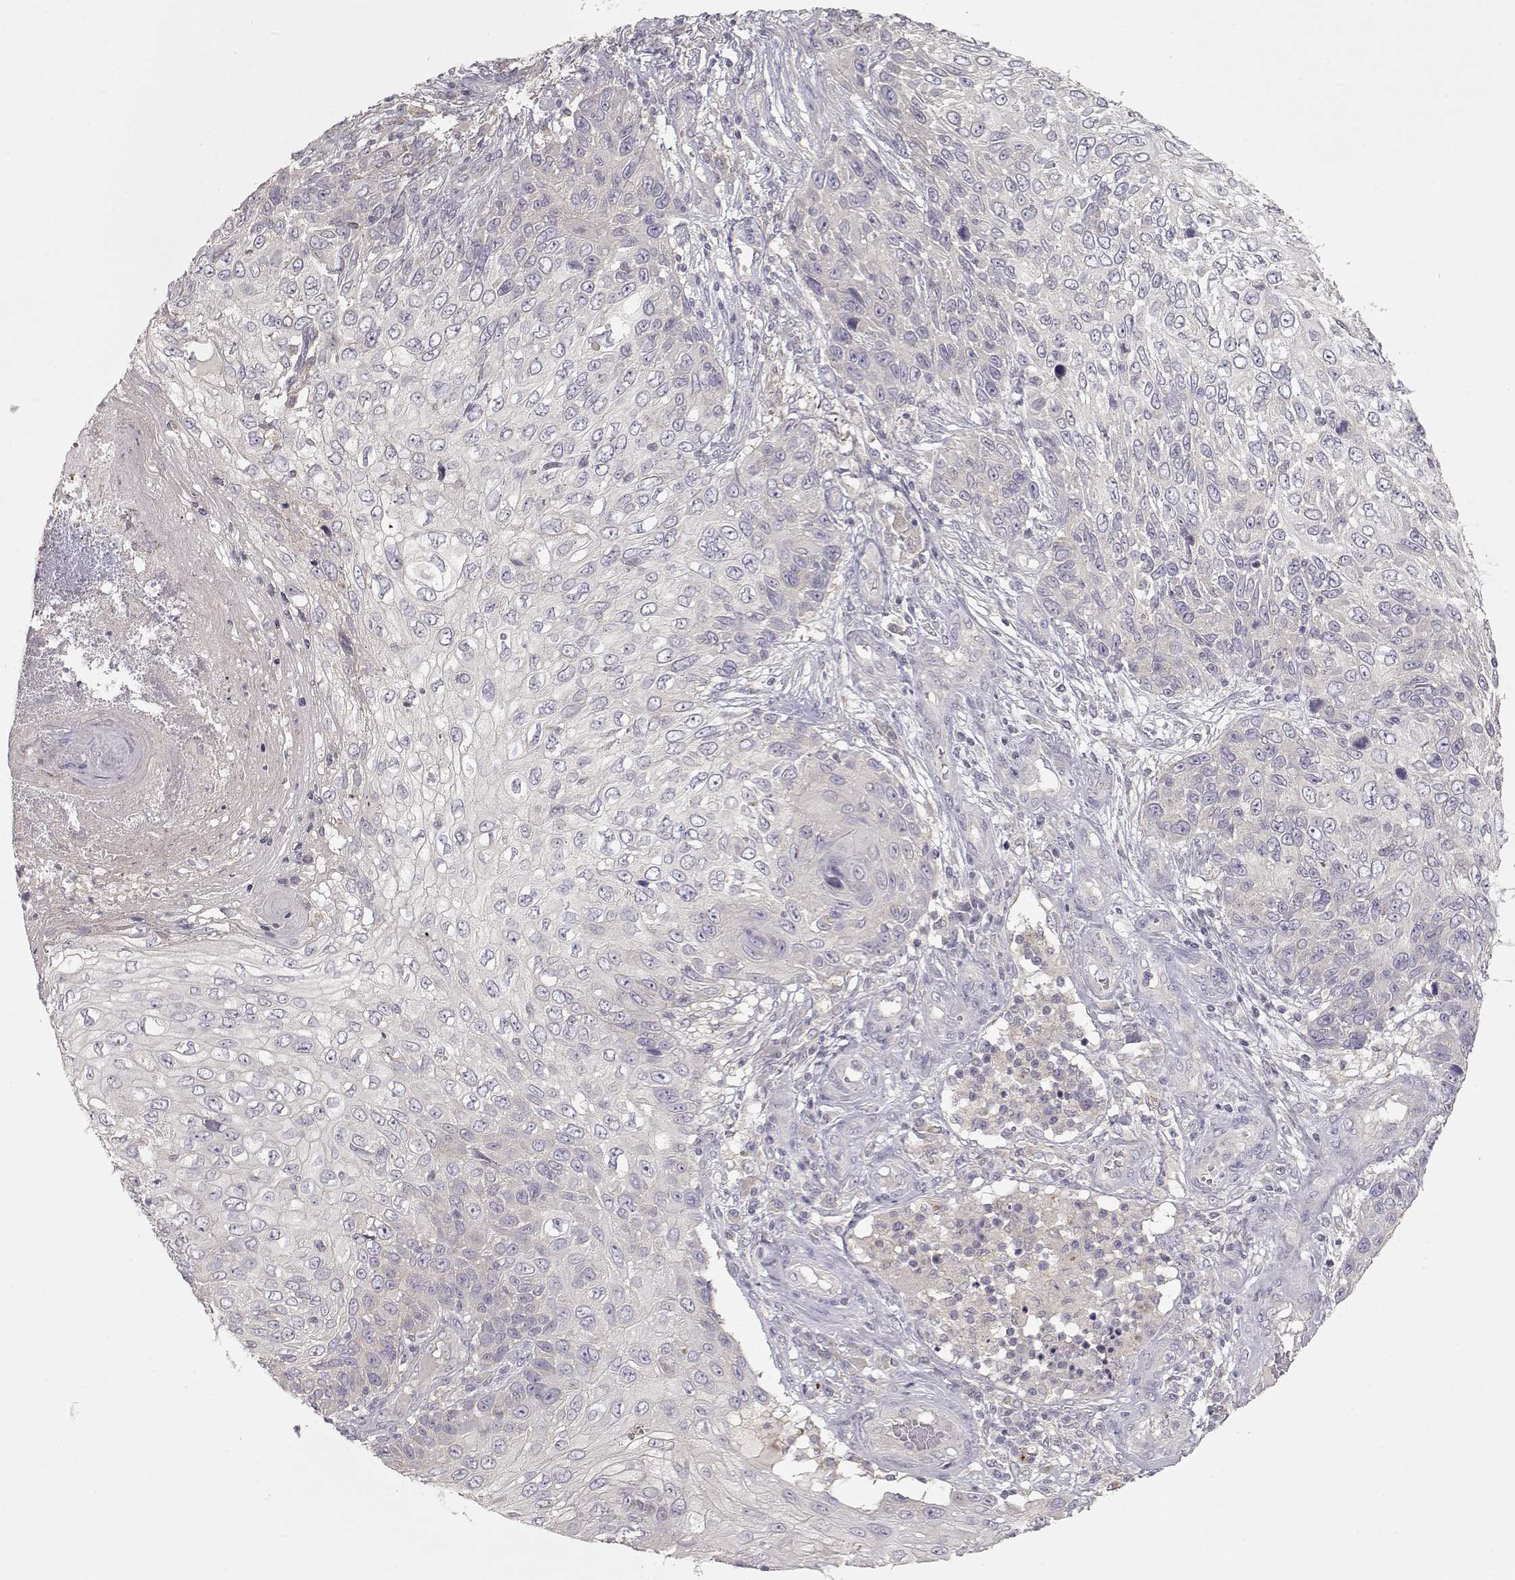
{"staining": {"intensity": "negative", "quantity": "none", "location": "none"}, "tissue": "skin cancer", "cell_type": "Tumor cells", "image_type": "cancer", "snomed": [{"axis": "morphology", "description": "Squamous cell carcinoma, NOS"}, {"axis": "topography", "description": "Skin"}], "caption": "Immunohistochemistry photomicrograph of neoplastic tissue: human skin cancer stained with DAB reveals no significant protein staining in tumor cells.", "gene": "ARHGAP8", "patient": {"sex": "male", "age": 92}}